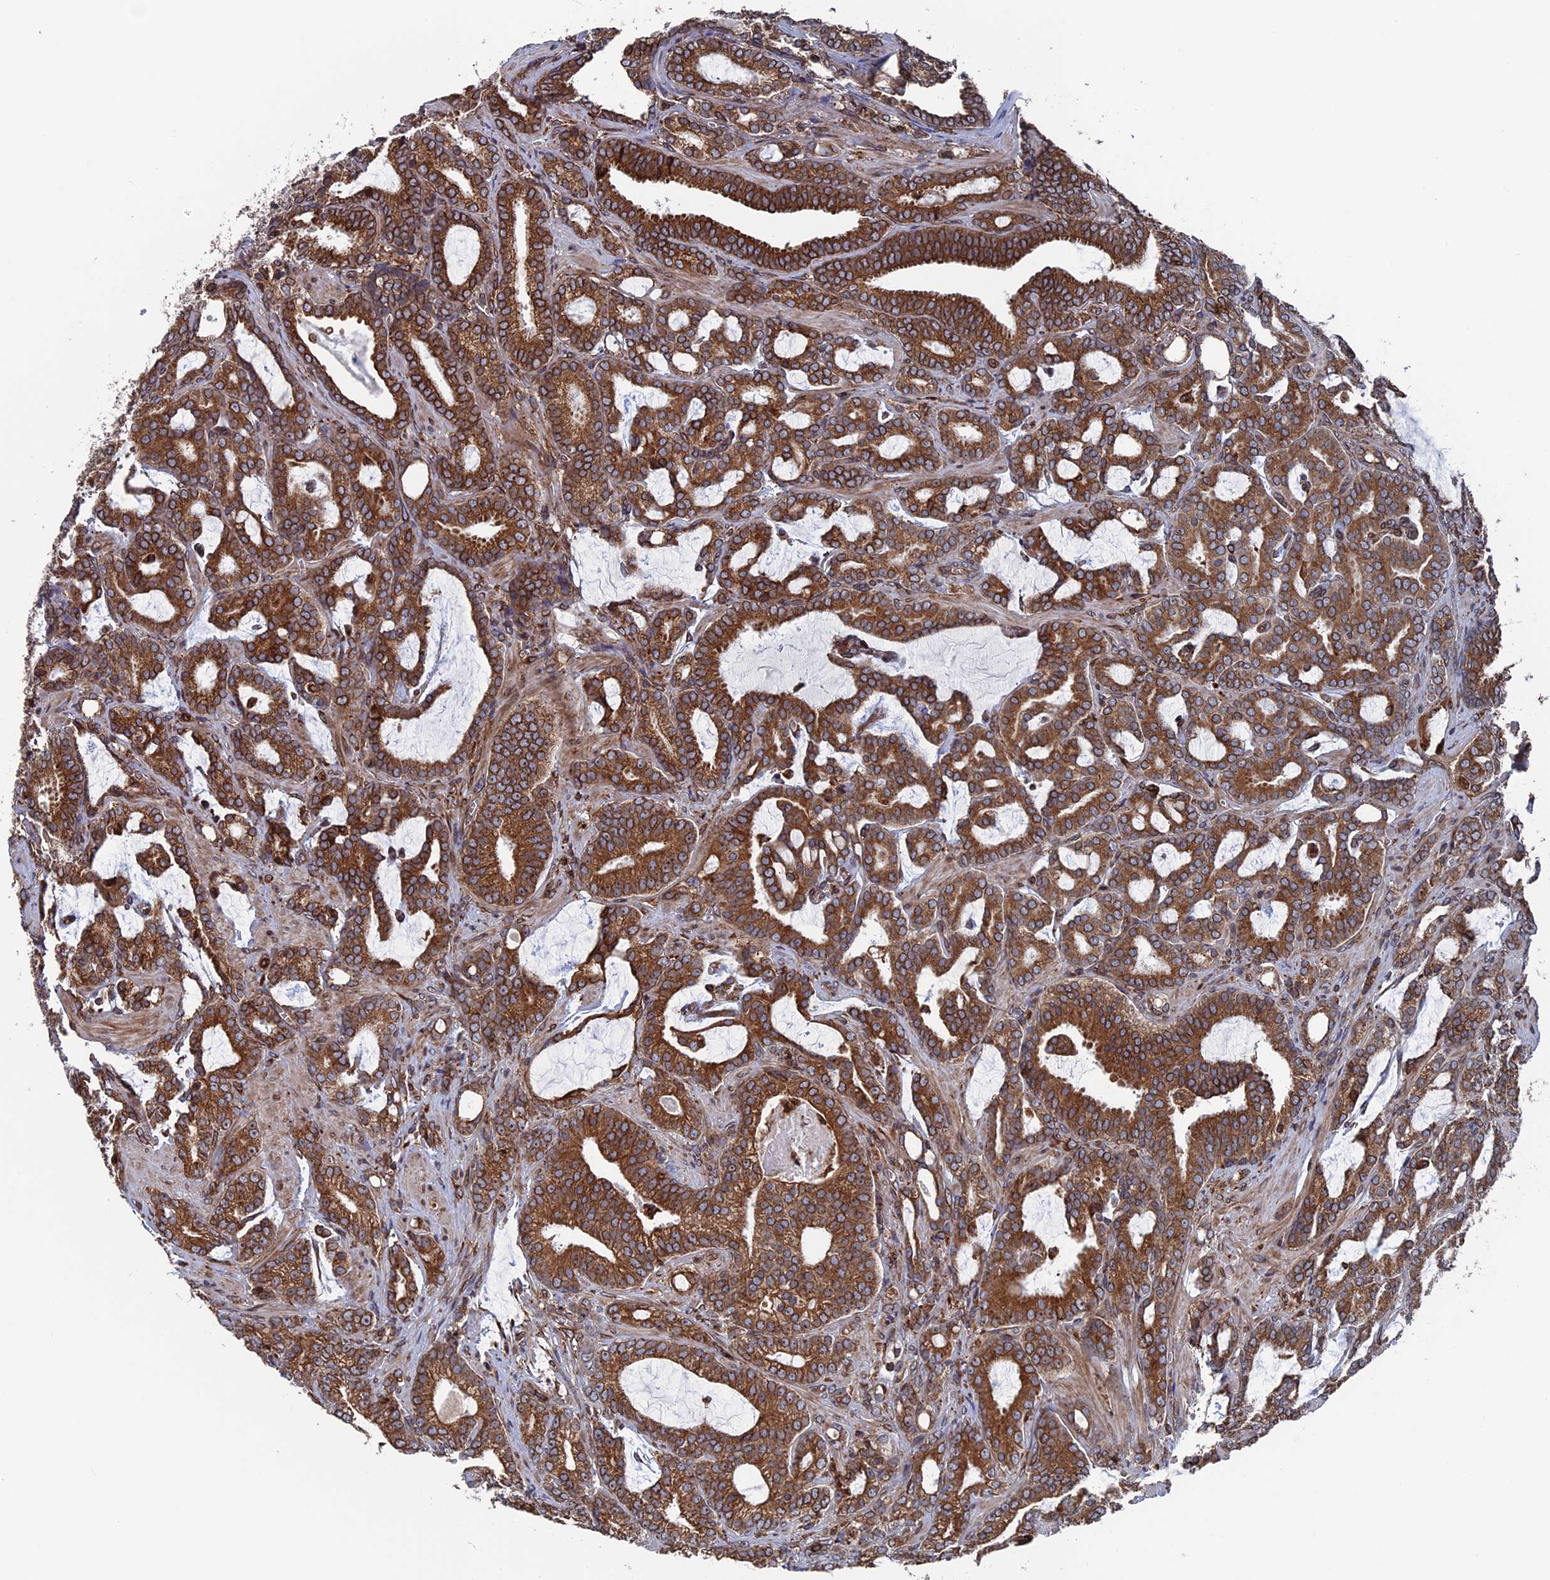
{"staining": {"intensity": "strong", "quantity": ">75%", "location": "cytoplasmic/membranous"}, "tissue": "prostate cancer", "cell_type": "Tumor cells", "image_type": "cancer", "snomed": [{"axis": "morphology", "description": "Adenocarcinoma, High grade"}, {"axis": "topography", "description": "Prostate and seminal vesicle, NOS"}], "caption": "There is high levels of strong cytoplasmic/membranous expression in tumor cells of high-grade adenocarcinoma (prostate), as demonstrated by immunohistochemical staining (brown color).", "gene": "RPUSD1", "patient": {"sex": "male", "age": 67}}